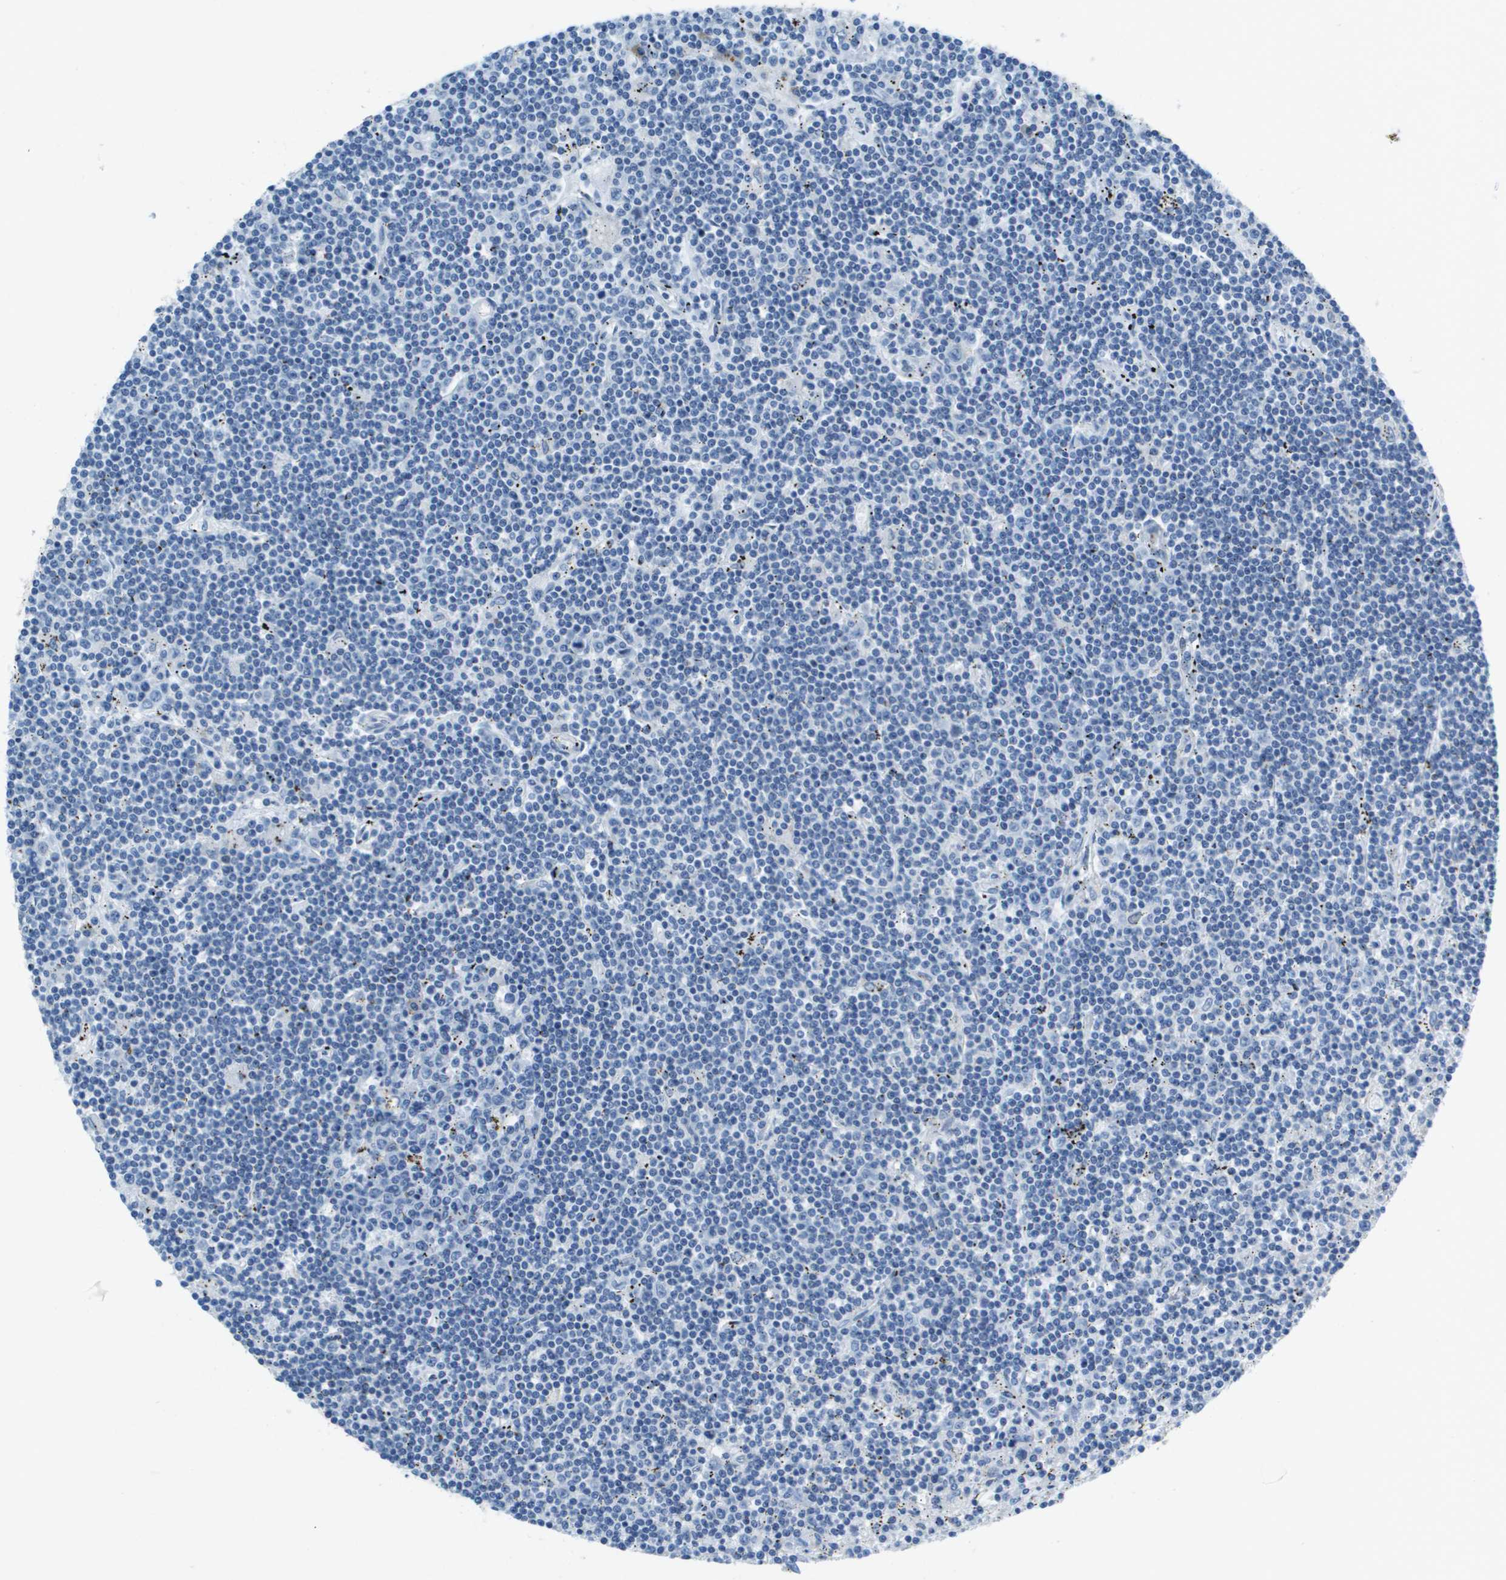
{"staining": {"intensity": "negative", "quantity": "none", "location": "none"}, "tissue": "lymphoma", "cell_type": "Tumor cells", "image_type": "cancer", "snomed": [{"axis": "morphology", "description": "Malignant lymphoma, non-Hodgkin's type, Low grade"}, {"axis": "topography", "description": "Spleen"}], "caption": "Immunohistochemistry (IHC) of human lymphoma shows no positivity in tumor cells.", "gene": "SDC1", "patient": {"sex": "male", "age": 76}}